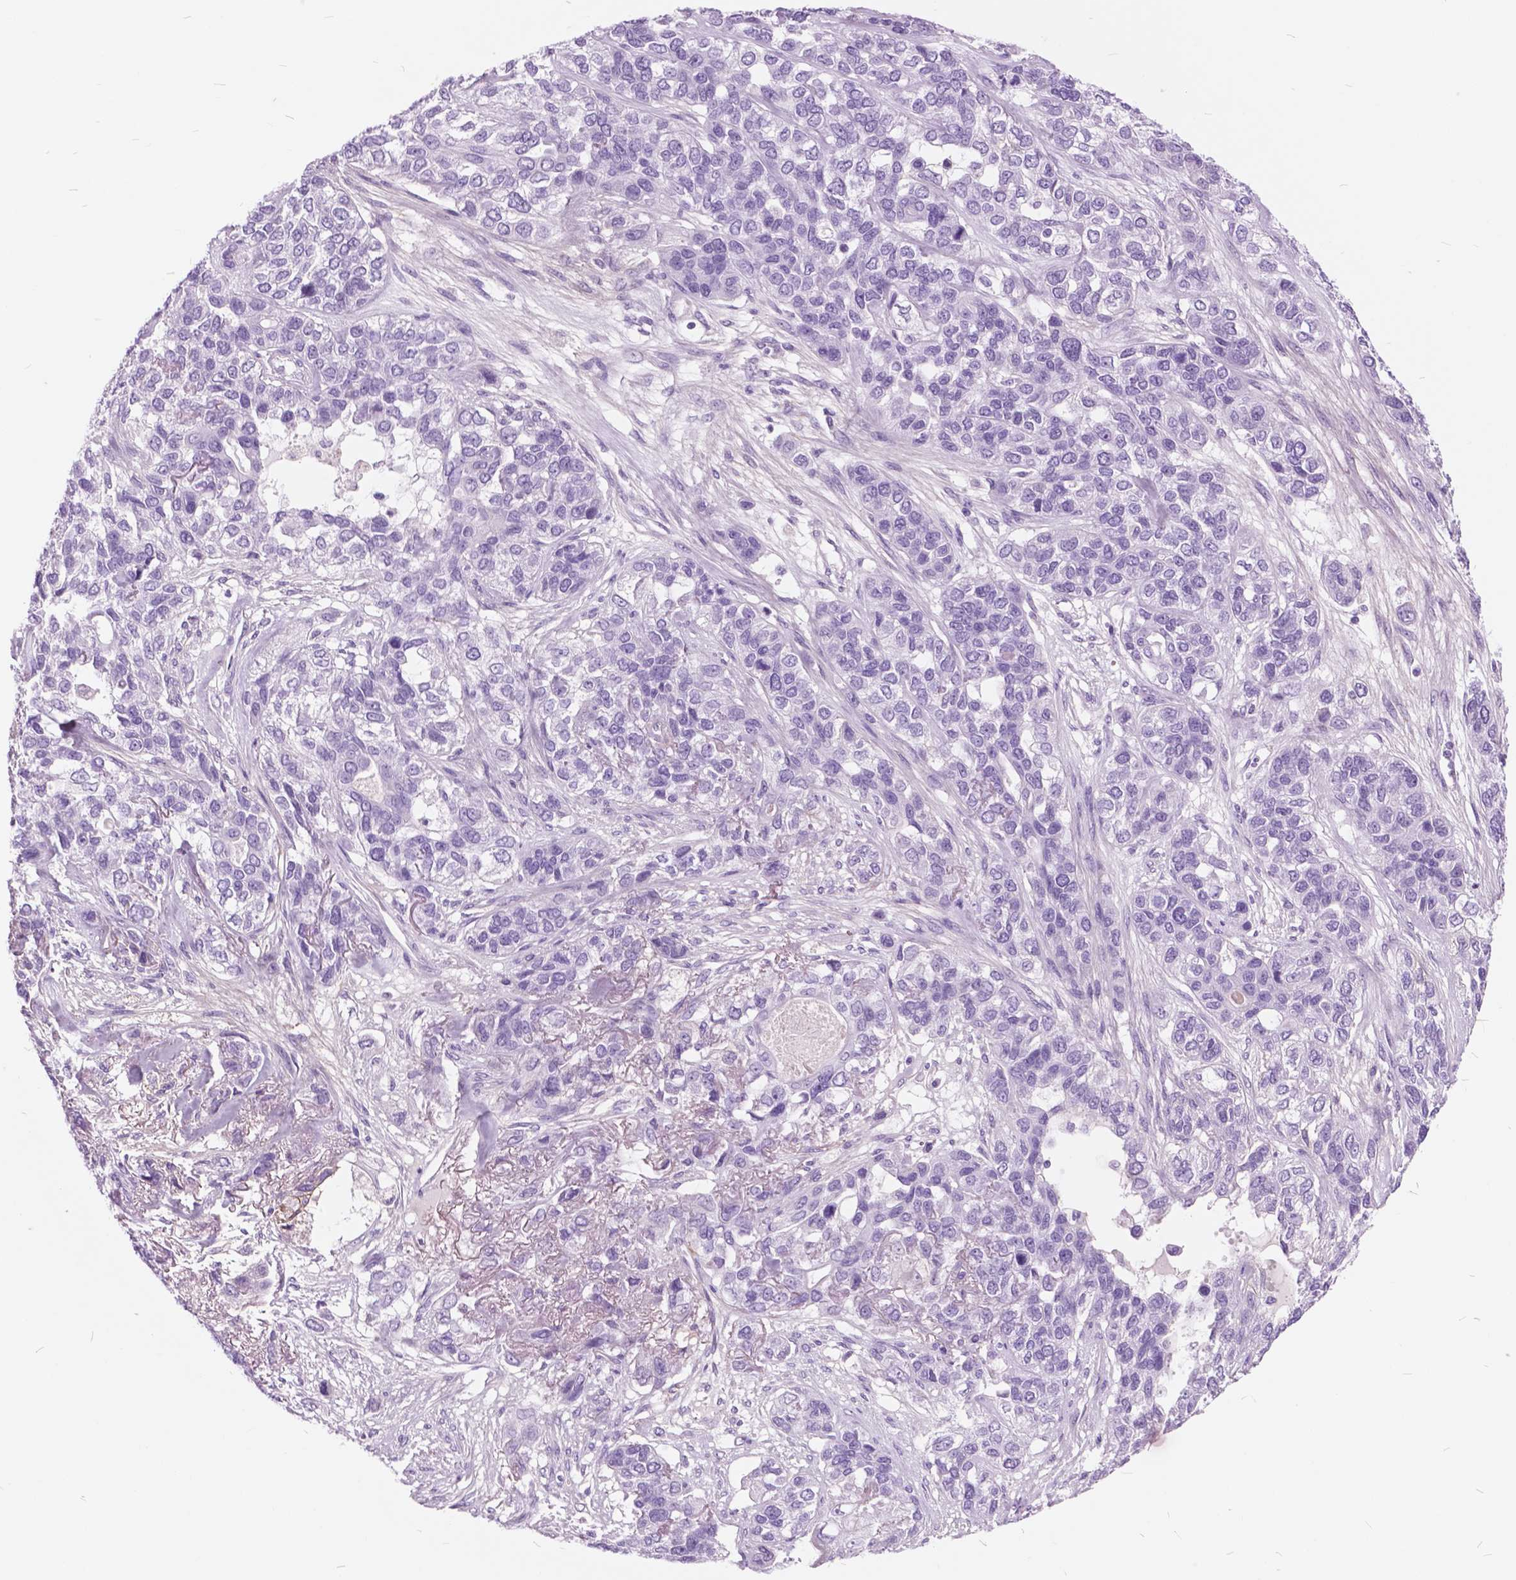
{"staining": {"intensity": "negative", "quantity": "none", "location": "none"}, "tissue": "lung cancer", "cell_type": "Tumor cells", "image_type": "cancer", "snomed": [{"axis": "morphology", "description": "Squamous cell carcinoma, NOS"}, {"axis": "topography", "description": "Lung"}], "caption": "A photomicrograph of lung squamous cell carcinoma stained for a protein exhibits no brown staining in tumor cells.", "gene": "GDF9", "patient": {"sex": "female", "age": 70}}